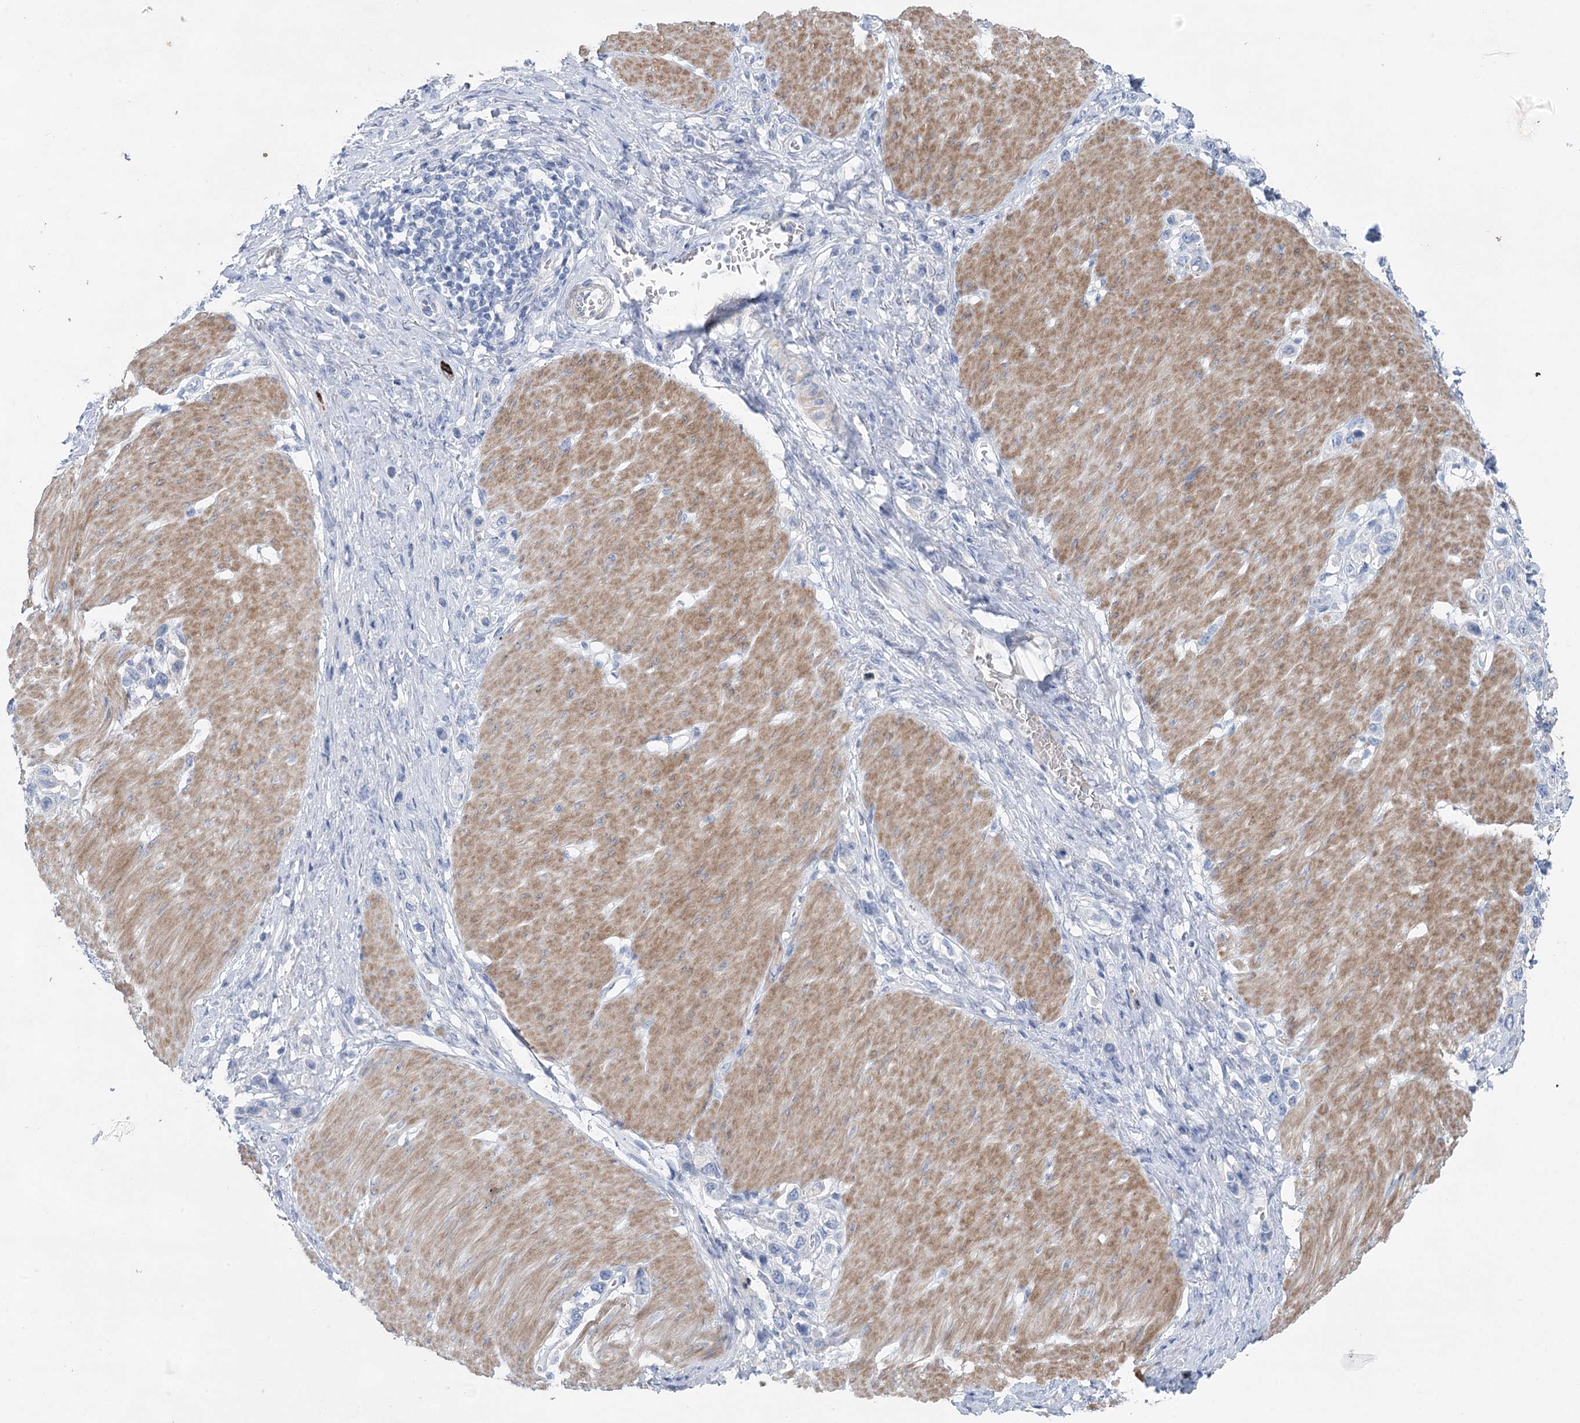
{"staining": {"intensity": "negative", "quantity": "none", "location": "none"}, "tissue": "stomach cancer", "cell_type": "Tumor cells", "image_type": "cancer", "snomed": [{"axis": "morphology", "description": "Normal tissue, NOS"}, {"axis": "morphology", "description": "Adenocarcinoma, NOS"}, {"axis": "topography", "description": "Stomach, upper"}, {"axis": "topography", "description": "Stomach"}], "caption": "This photomicrograph is of adenocarcinoma (stomach) stained with IHC to label a protein in brown with the nuclei are counter-stained blue. There is no expression in tumor cells.", "gene": "WDR74", "patient": {"sex": "female", "age": 65}}